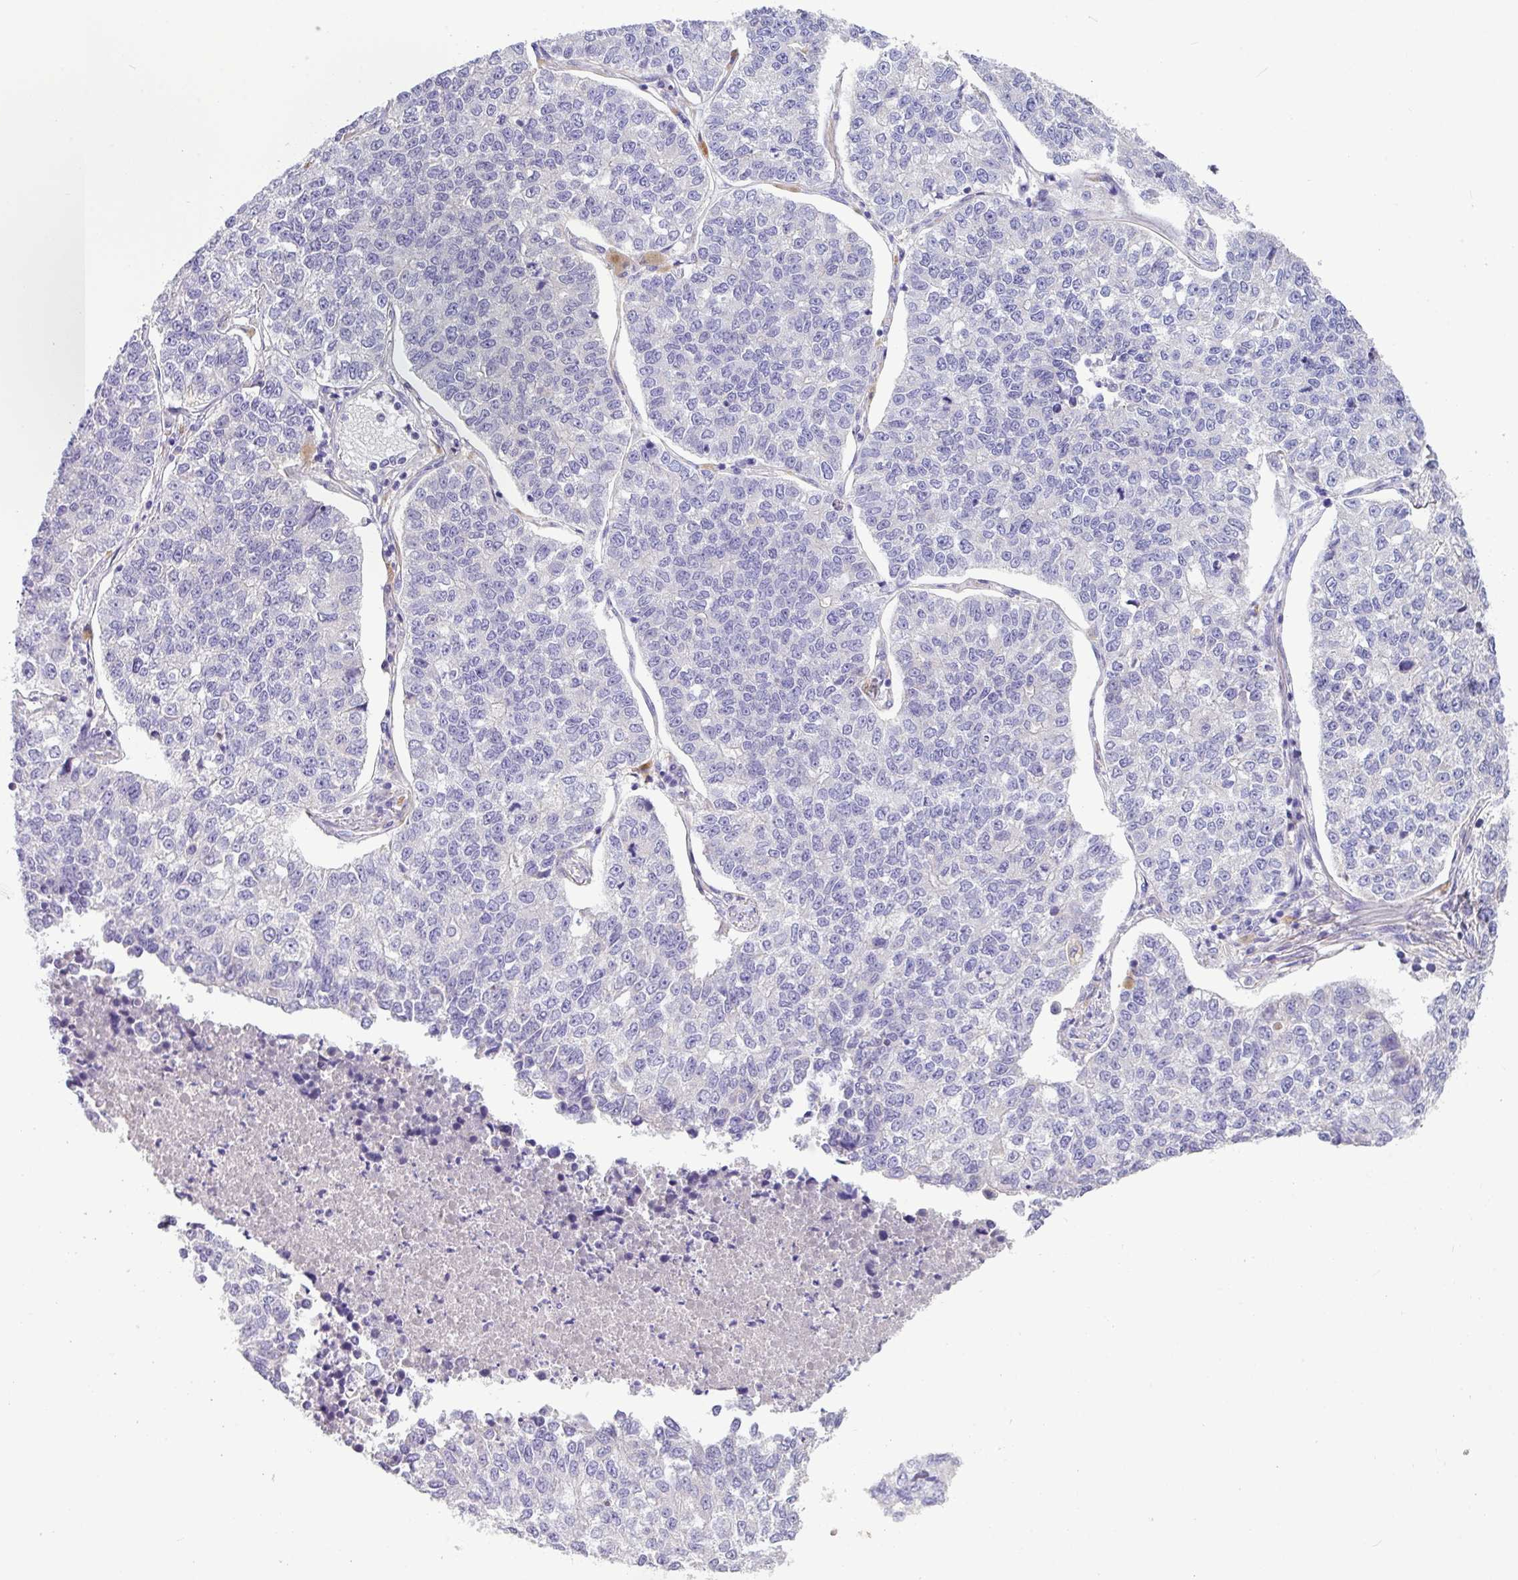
{"staining": {"intensity": "negative", "quantity": "none", "location": "none"}, "tissue": "lung cancer", "cell_type": "Tumor cells", "image_type": "cancer", "snomed": [{"axis": "morphology", "description": "Adenocarcinoma, NOS"}, {"axis": "topography", "description": "Lung"}], "caption": "This is an IHC histopathology image of human lung cancer (adenocarcinoma). There is no staining in tumor cells.", "gene": "MRM2", "patient": {"sex": "male", "age": 49}}